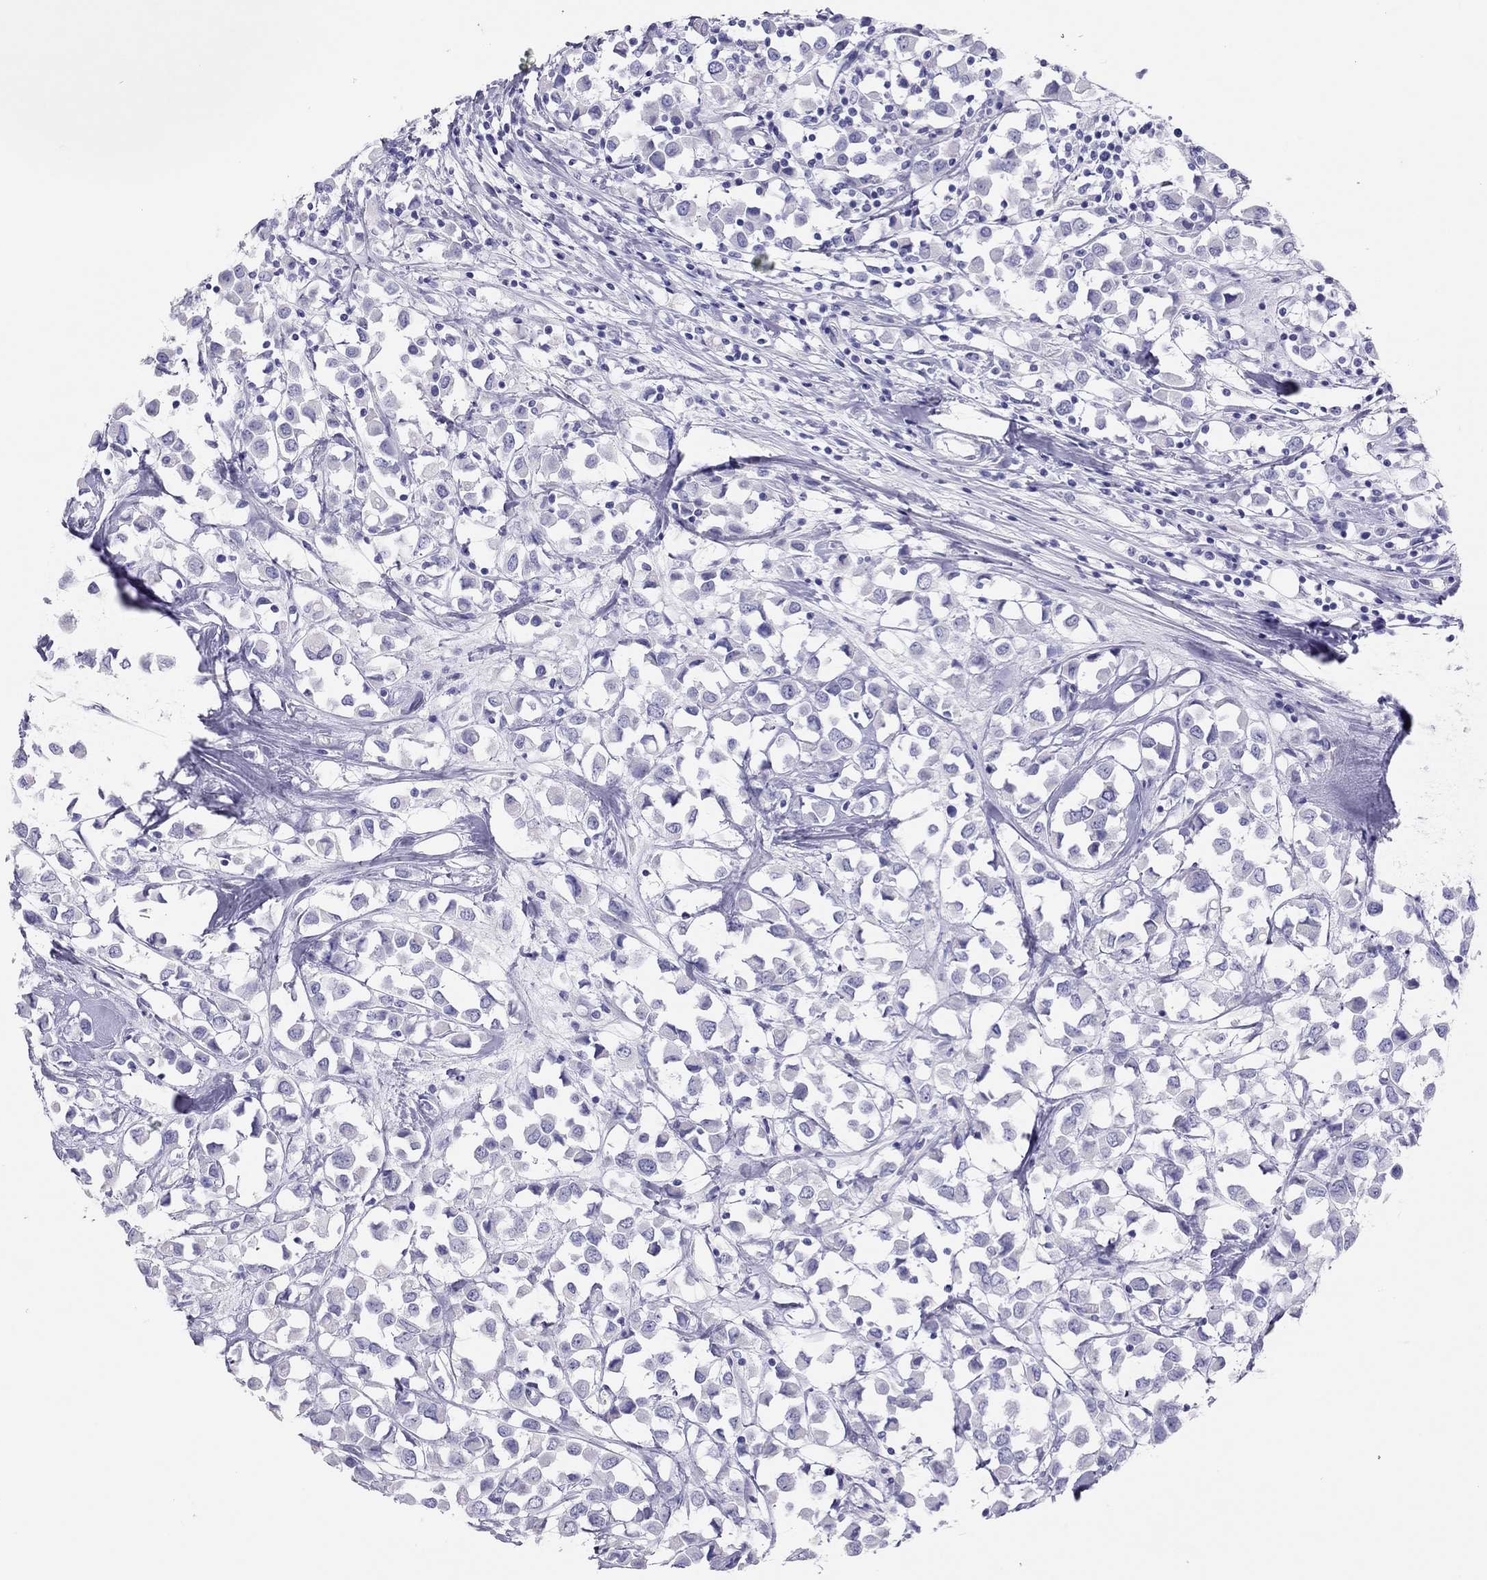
{"staining": {"intensity": "negative", "quantity": "none", "location": "none"}, "tissue": "breast cancer", "cell_type": "Tumor cells", "image_type": "cancer", "snomed": [{"axis": "morphology", "description": "Duct carcinoma"}, {"axis": "topography", "description": "Breast"}], "caption": "This is a image of immunohistochemistry staining of breast infiltrating ductal carcinoma, which shows no positivity in tumor cells.", "gene": "TSHB", "patient": {"sex": "female", "age": 61}}